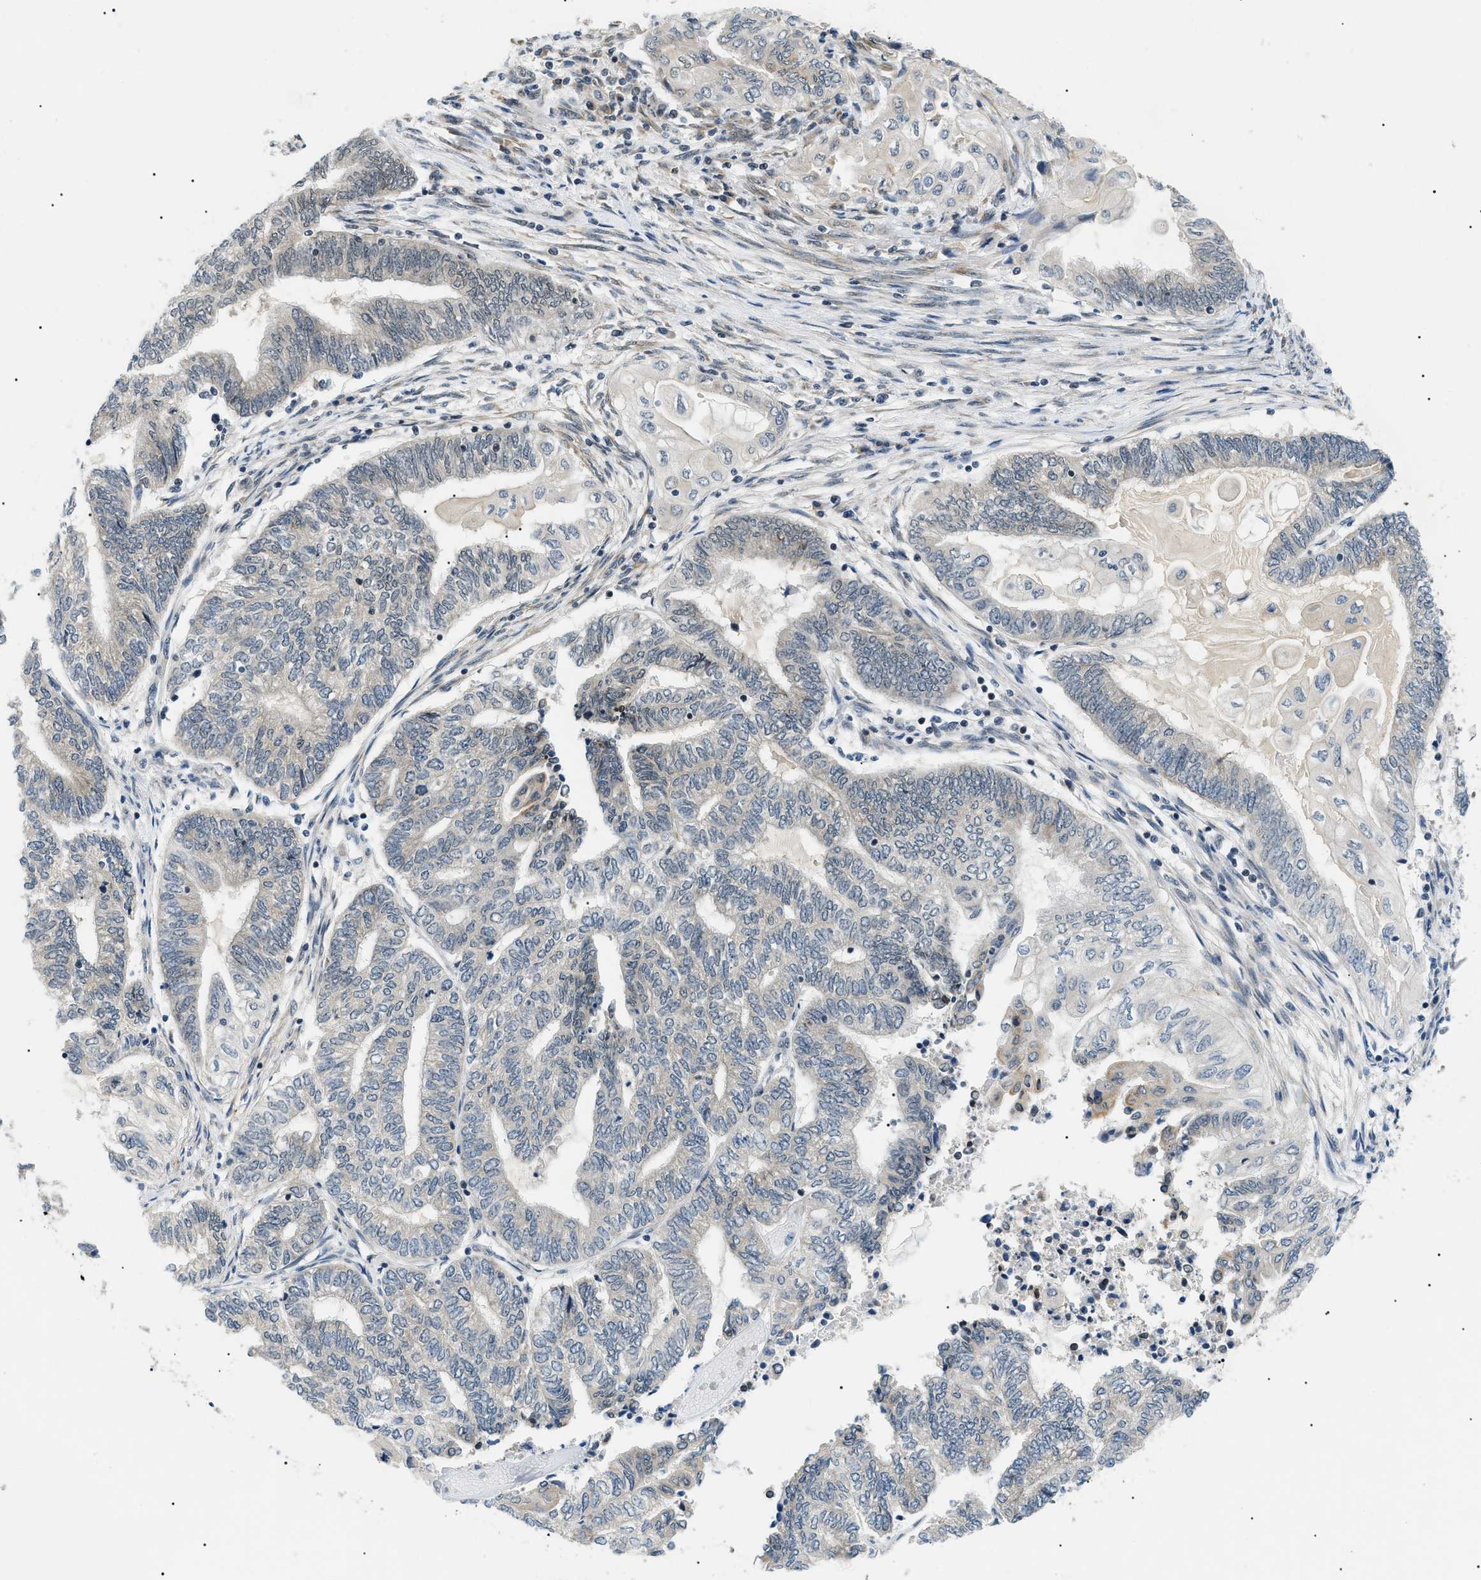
{"staining": {"intensity": "moderate", "quantity": "<25%", "location": "cytoplasmic/membranous"}, "tissue": "endometrial cancer", "cell_type": "Tumor cells", "image_type": "cancer", "snomed": [{"axis": "morphology", "description": "Adenocarcinoma, NOS"}, {"axis": "topography", "description": "Uterus"}, {"axis": "topography", "description": "Endometrium"}], "caption": "Adenocarcinoma (endometrial) stained for a protein (brown) demonstrates moderate cytoplasmic/membranous positive positivity in approximately <25% of tumor cells.", "gene": "CWC25", "patient": {"sex": "female", "age": 70}}